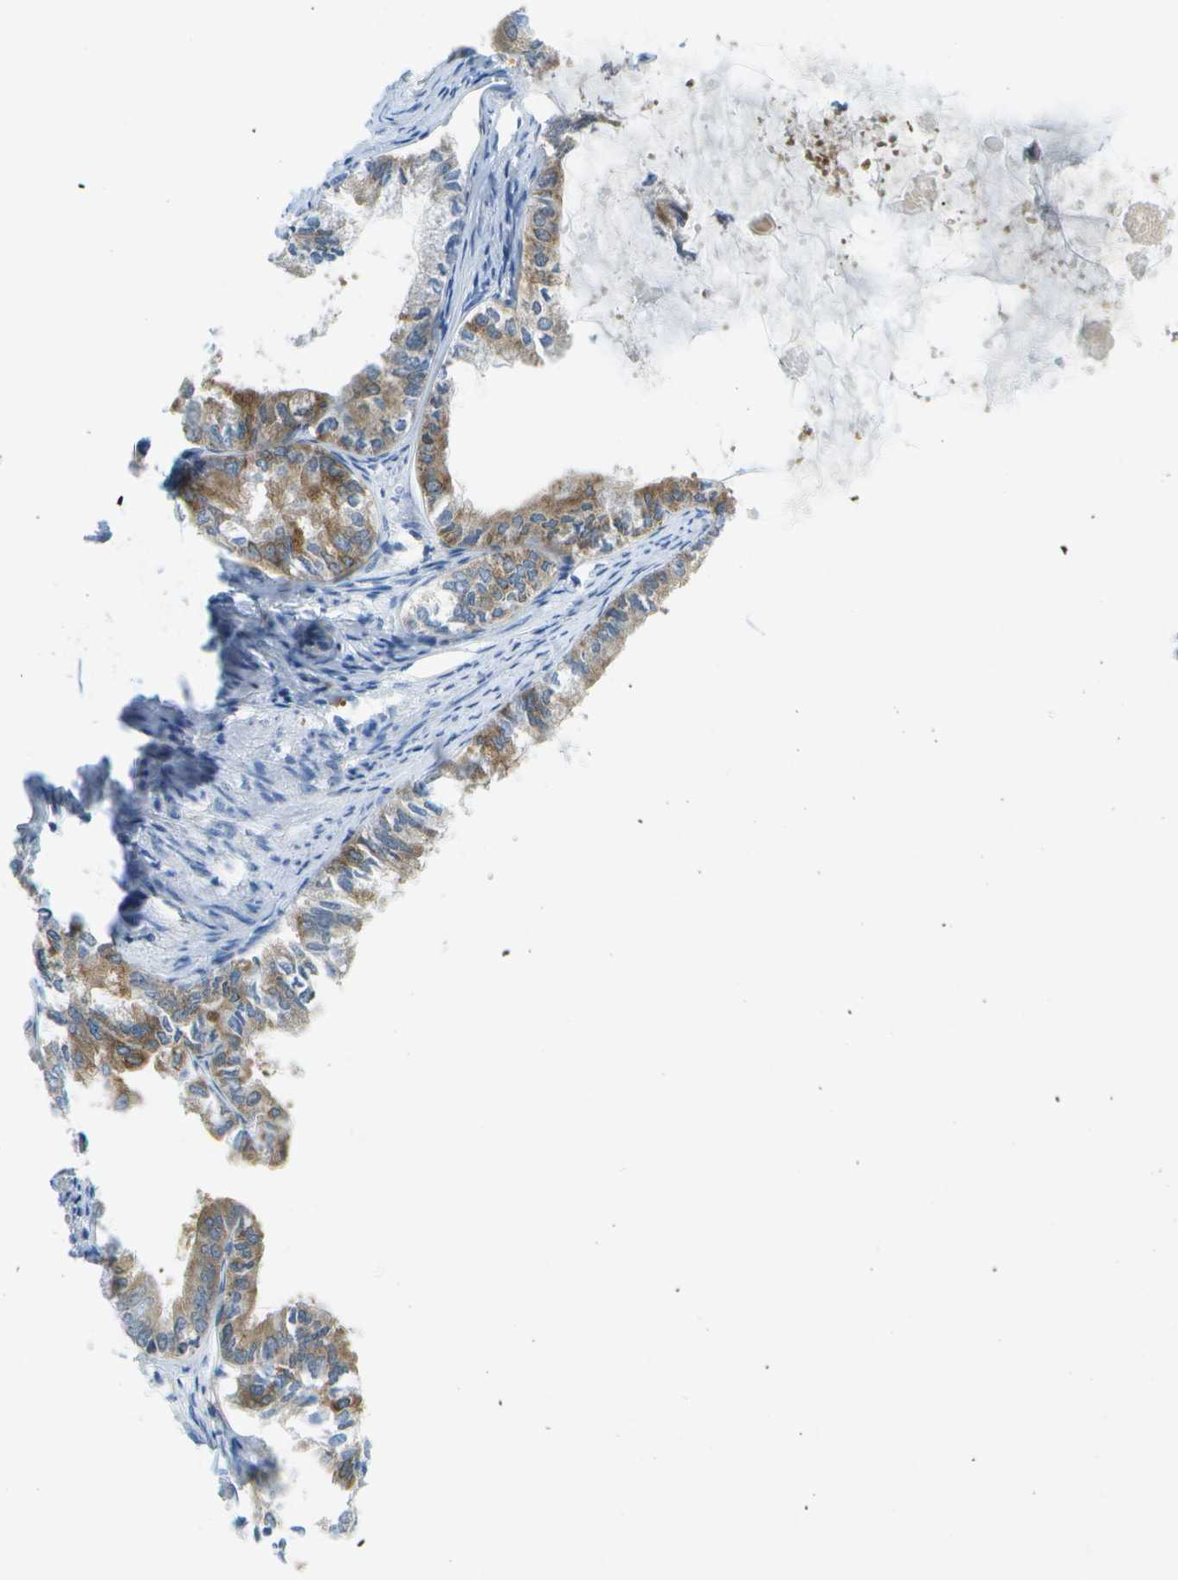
{"staining": {"intensity": "moderate", "quantity": ">75%", "location": "cytoplasmic/membranous"}, "tissue": "endometrial cancer", "cell_type": "Tumor cells", "image_type": "cancer", "snomed": [{"axis": "morphology", "description": "Adenocarcinoma, NOS"}, {"axis": "topography", "description": "Endometrium"}], "caption": "A brown stain highlights moderate cytoplasmic/membranous positivity of a protein in human endometrial adenocarcinoma tumor cells. The staining was performed using DAB, with brown indicating positive protein expression. Nuclei are stained blue with hematoxylin.", "gene": "WNK2", "patient": {"sex": "female", "age": 86}}